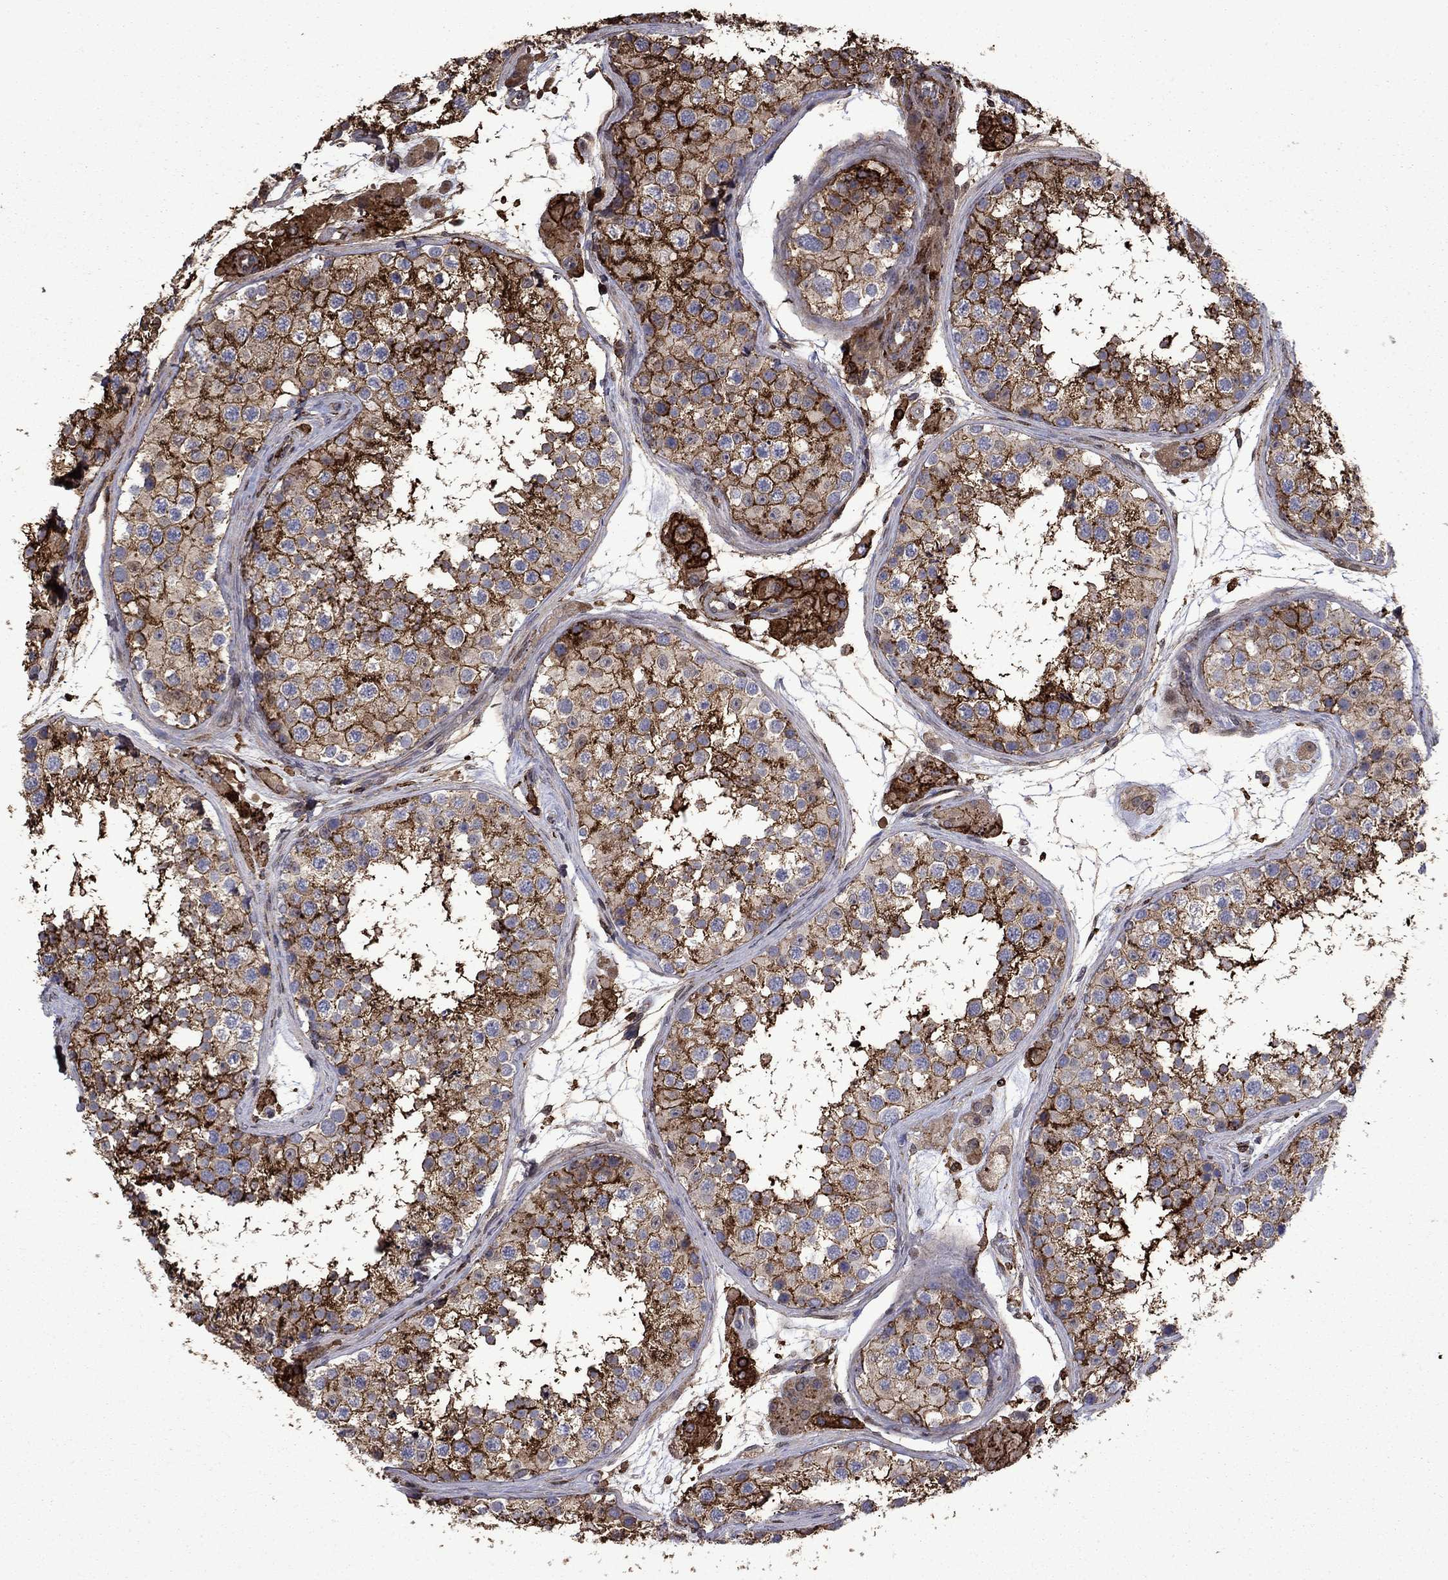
{"staining": {"intensity": "strong", "quantity": ">75%", "location": "cytoplasmic/membranous"}, "tissue": "testis", "cell_type": "Cells in seminiferous ducts", "image_type": "normal", "snomed": [{"axis": "morphology", "description": "Normal tissue, NOS"}, {"axis": "topography", "description": "Testis"}], "caption": "High-magnification brightfield microscopy of unremarkable testis stained with DAB (3,3'-diaminobenzidine) (brown) and counterstained with hematoxylin (blue). cells in seminiferous ducts exhibit strong cytoplasmic/membranous positivity is identified in approximately>75% of cells.", "gene": "PLAU", "patient": {"sex": "male", "age": 41}}